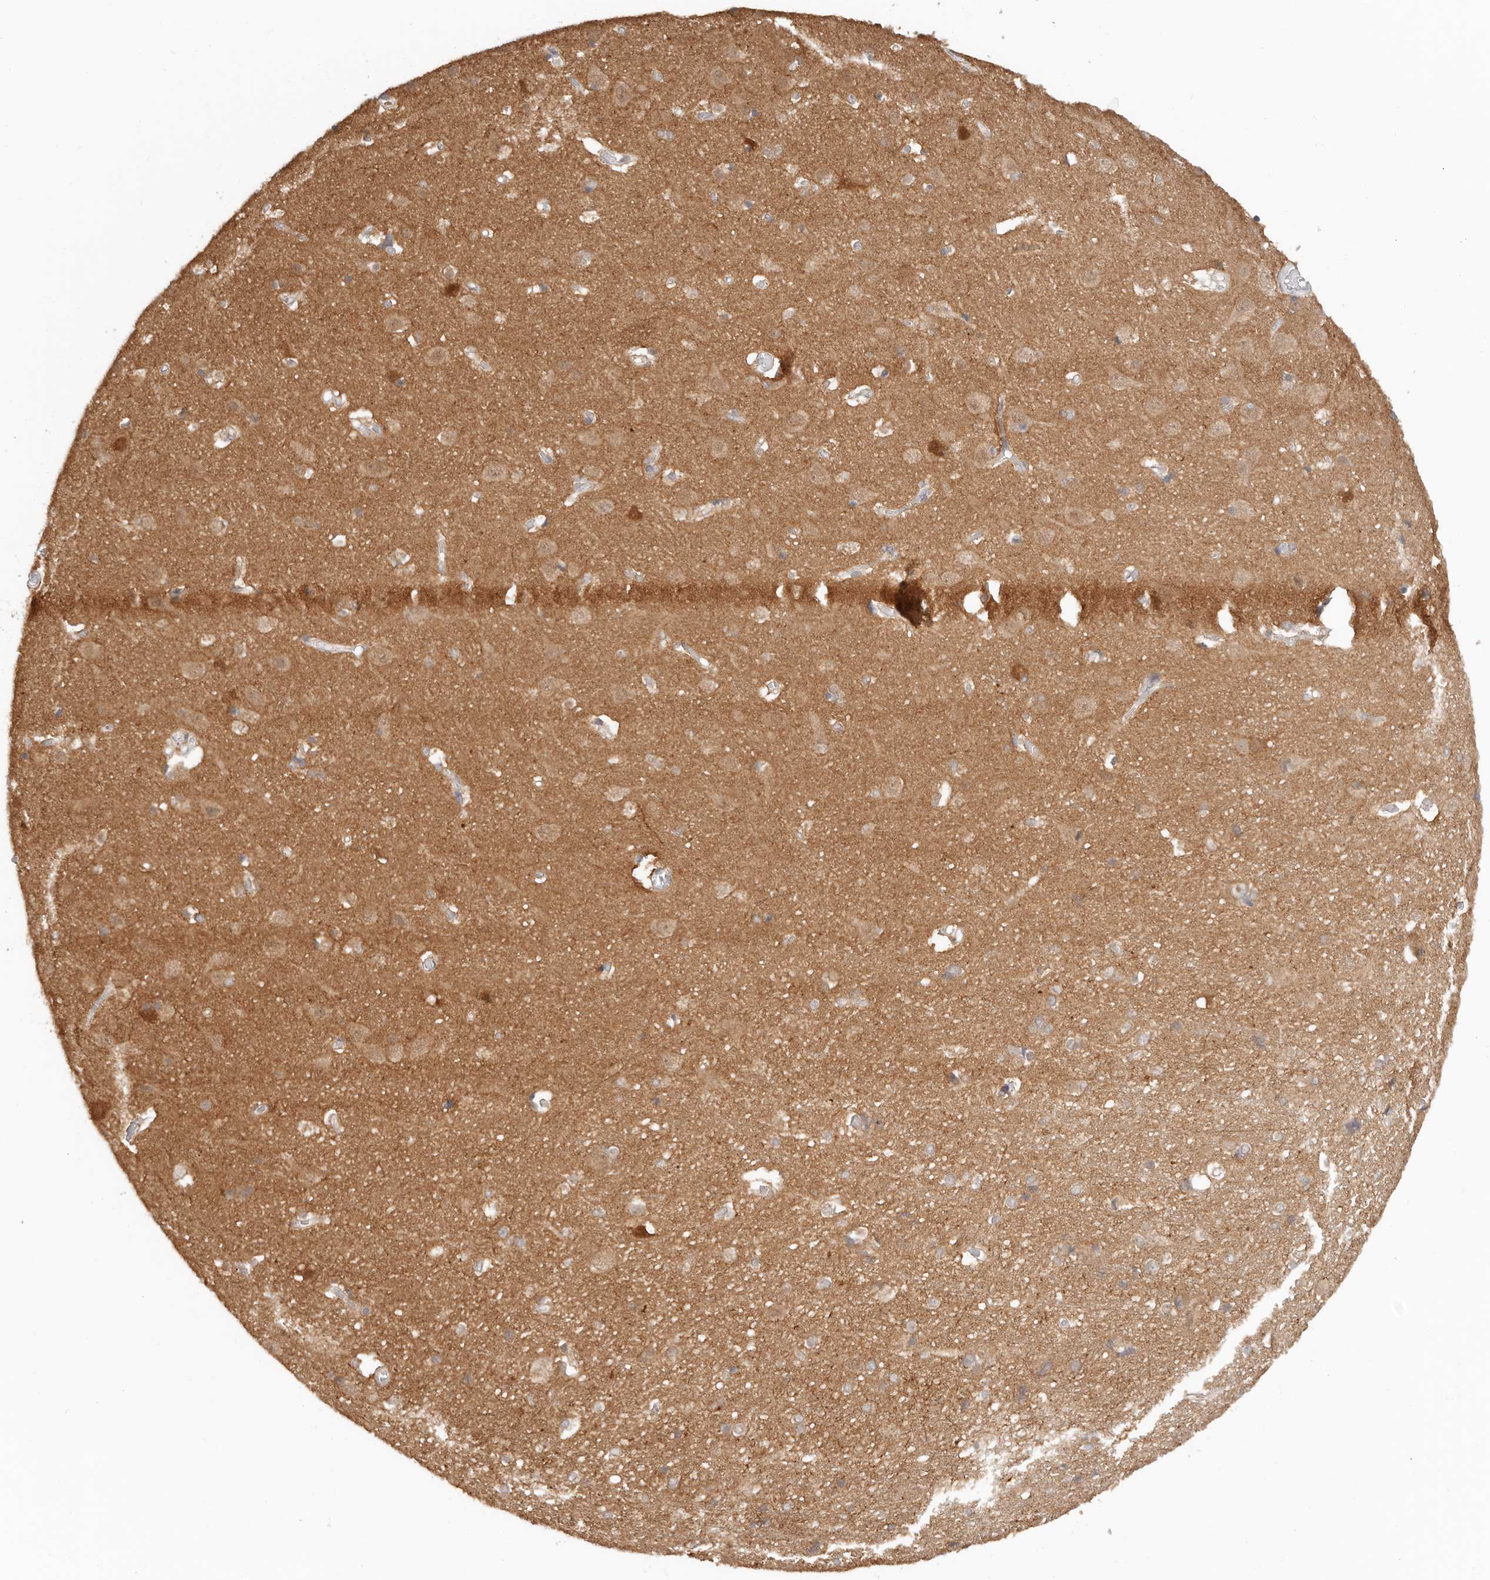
{"staining": {"intensity": "negative", "quantity": "none", "location": "none"}, "tissue": "cerebral cortex", "cell_type": "Endothelial cells", "image_type": "normal", "snomed": [{"axis": "morphology", "description": "Normal tissue, NOS"}, {"axis": "topography", "description": "Cerebral cortex"}], "caption": "High power microscopy image of an immunohistochemistry image of benign cerebral cortex, revealing no significant expression in endothelial cells.", "gene": "LARP7", "patient": {"sex": "male", "age": 54}}